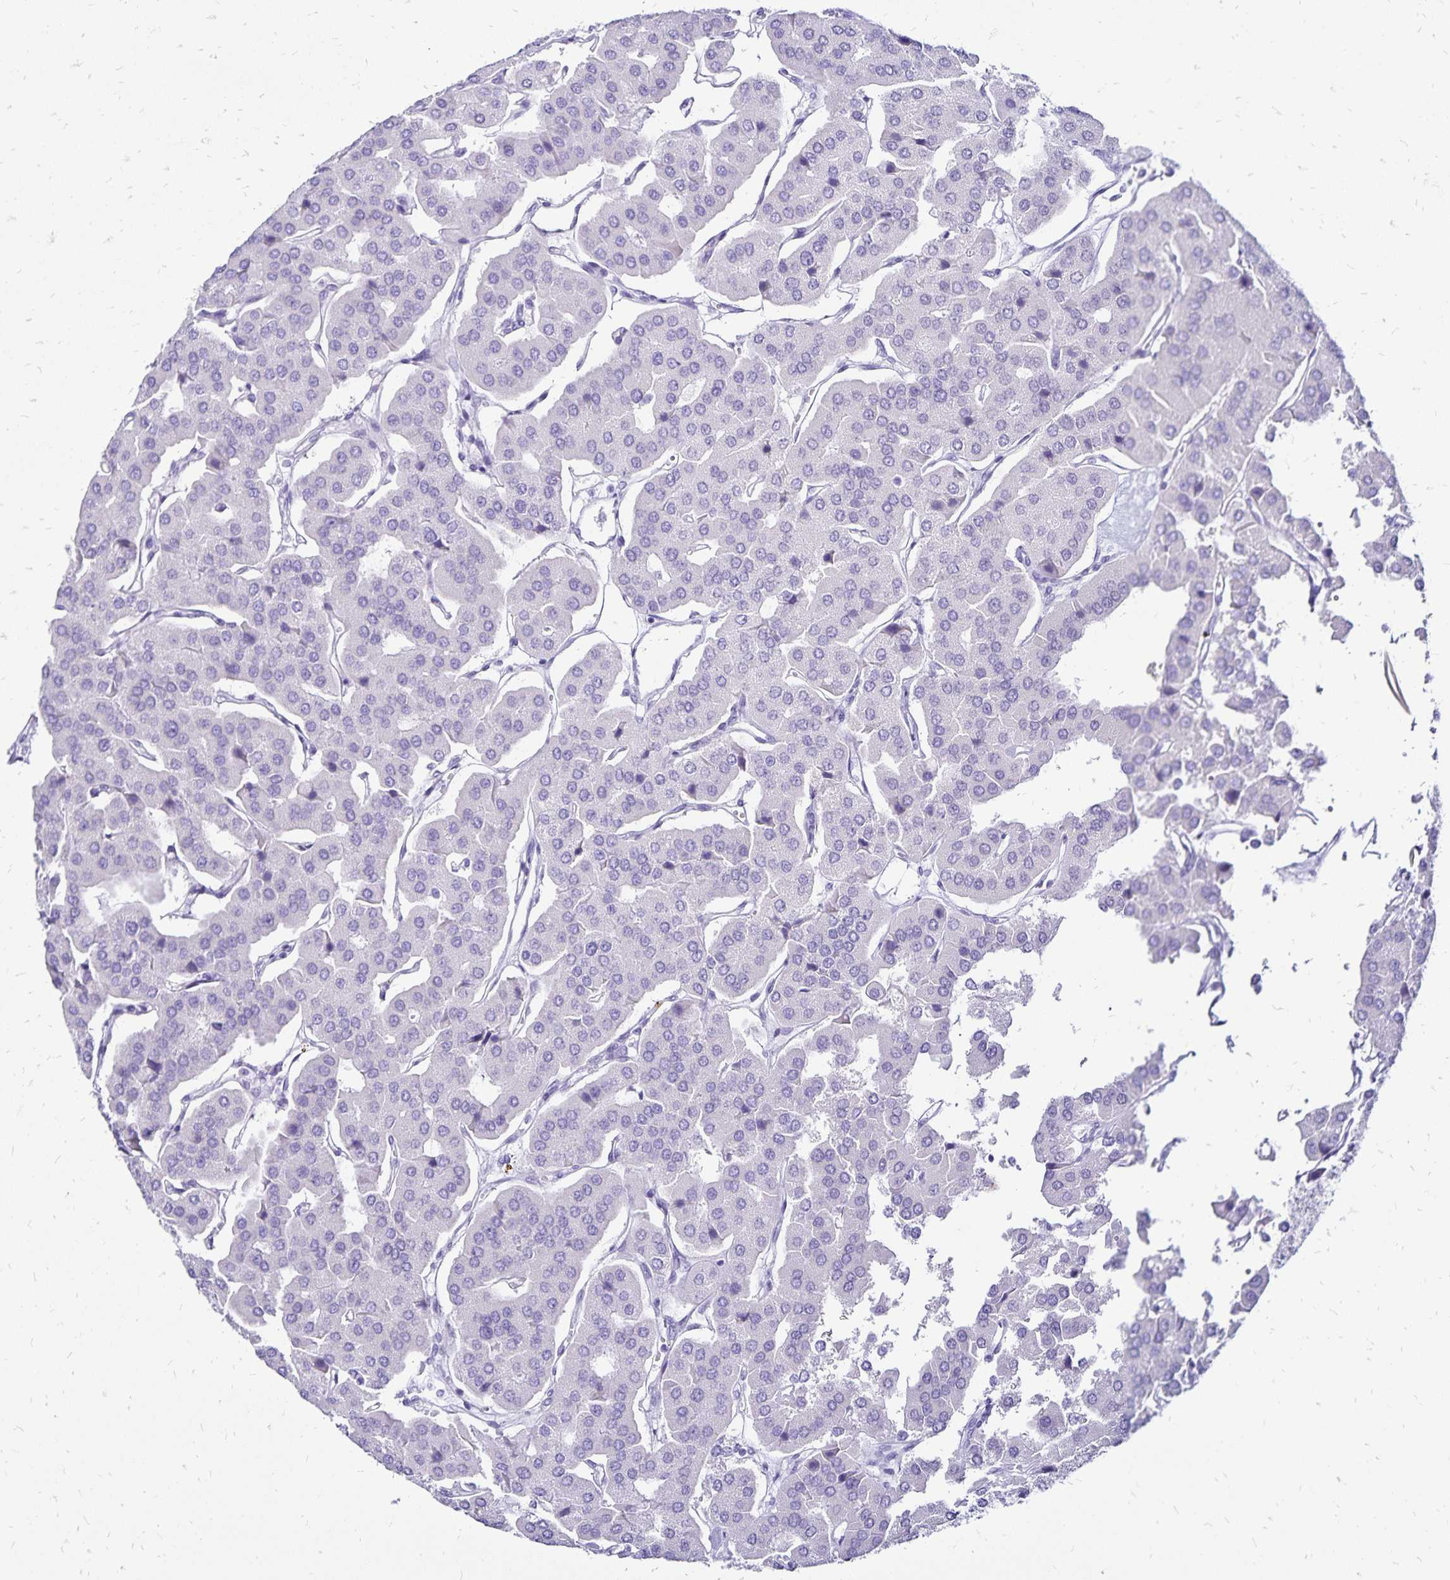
{"staining": {"intensity": "negative", "quantity": "none", "location": "none"}, "tissue": "parathyroid gland", "cell_type": "Glandular cells", "image_type": "normal", "snomed": [{"axis": "morphology", "description": "Normal tissue, NOS"}, {"axis": "morphology", "description": "Adenoma, NOS"}, {"axis": "topography", "description": "Parathyroid gland"}], "caption": "High power microscopy image of an immunohistochemistry (IHC) micrograph of normal parathyroid gland, revealing no significant positivity in glandular cells.", "gene": "LIN28B", "patient": {"sex": "female", "age": 86}}